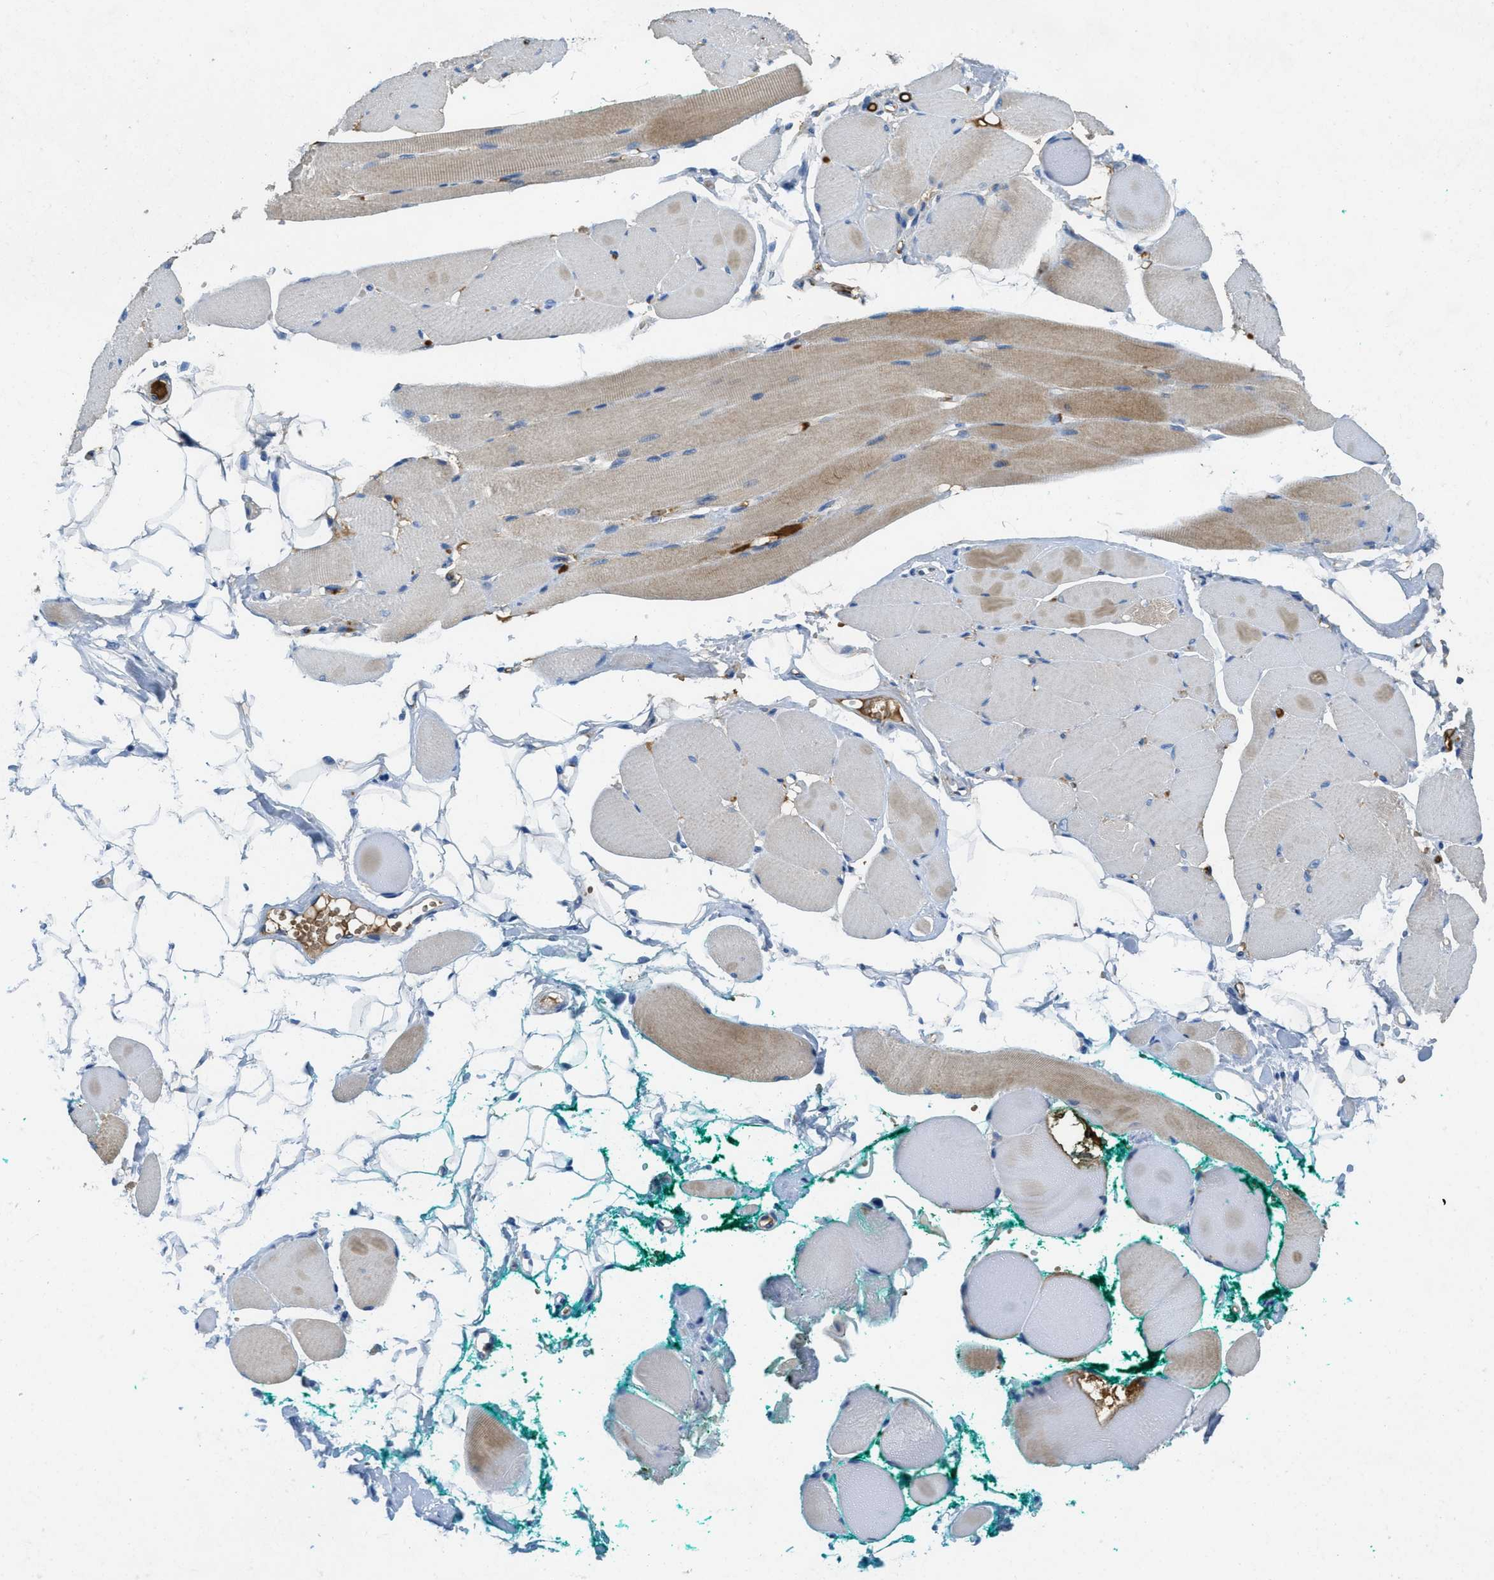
{"staining": {"intensity": "weak", "quantity": "25%-75%", "location": "cytoplasmic/membranous"}, "tissue": "skeletal muscle", "cell_type": "Myocytes", "image_type": "normal", "snomed": [{"axis": "morphology", "description": "Normal tissue, NOS"}, {"axis": "topography", "description": "Skeletal muscle"}, {"axis": "topography", "description": "Peripheral nerve tissue"}], "caption": "Human skeletal muscle stained for a protein (brown) demonstrates weak cytoplasmic/membranous positive expression in about 25%-75% of myocytes.", "gene": "MPDU1", "patient": {"sex": "female", "age": 84}}